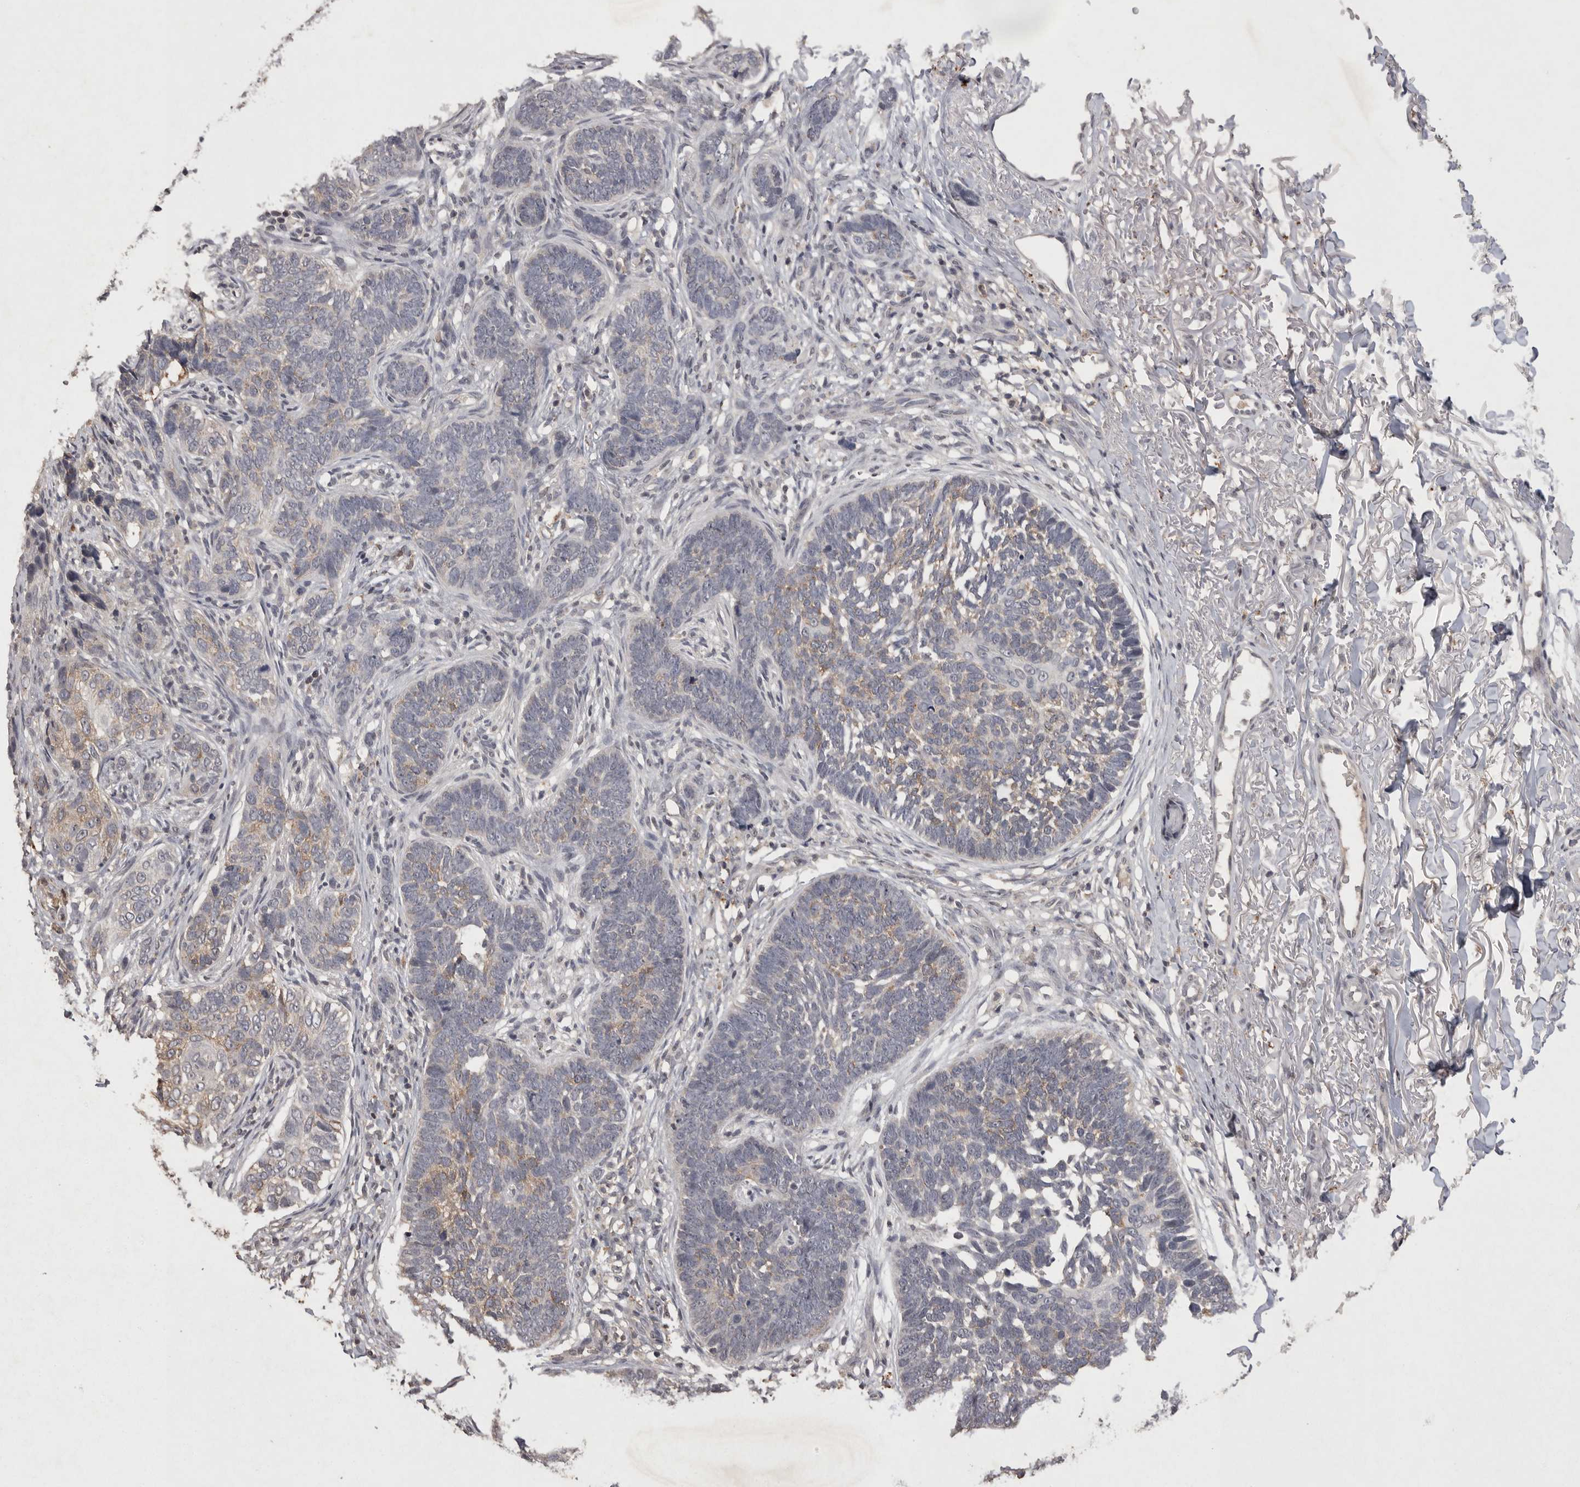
{"staining": {"intensity": "weak", "quantity": "<25%", "location": "cytoplasmic/membranous"}, "tissue": "skin cancer", "cell_type": "Tumor cells", "image_type": "cancer", "snomed": [{"axis": "morphology", "description": "Normal tissue, NOS"}, {"axis": "morphology", "description": "Basal cell carcinoma"}, {"axis": "topography", "description": "Skin"}], "caption": "Tumor cells are negative for protein expression in human skin cancer.", "gene": "APLNR", "patient": {"sex": "male", "age": 77}}